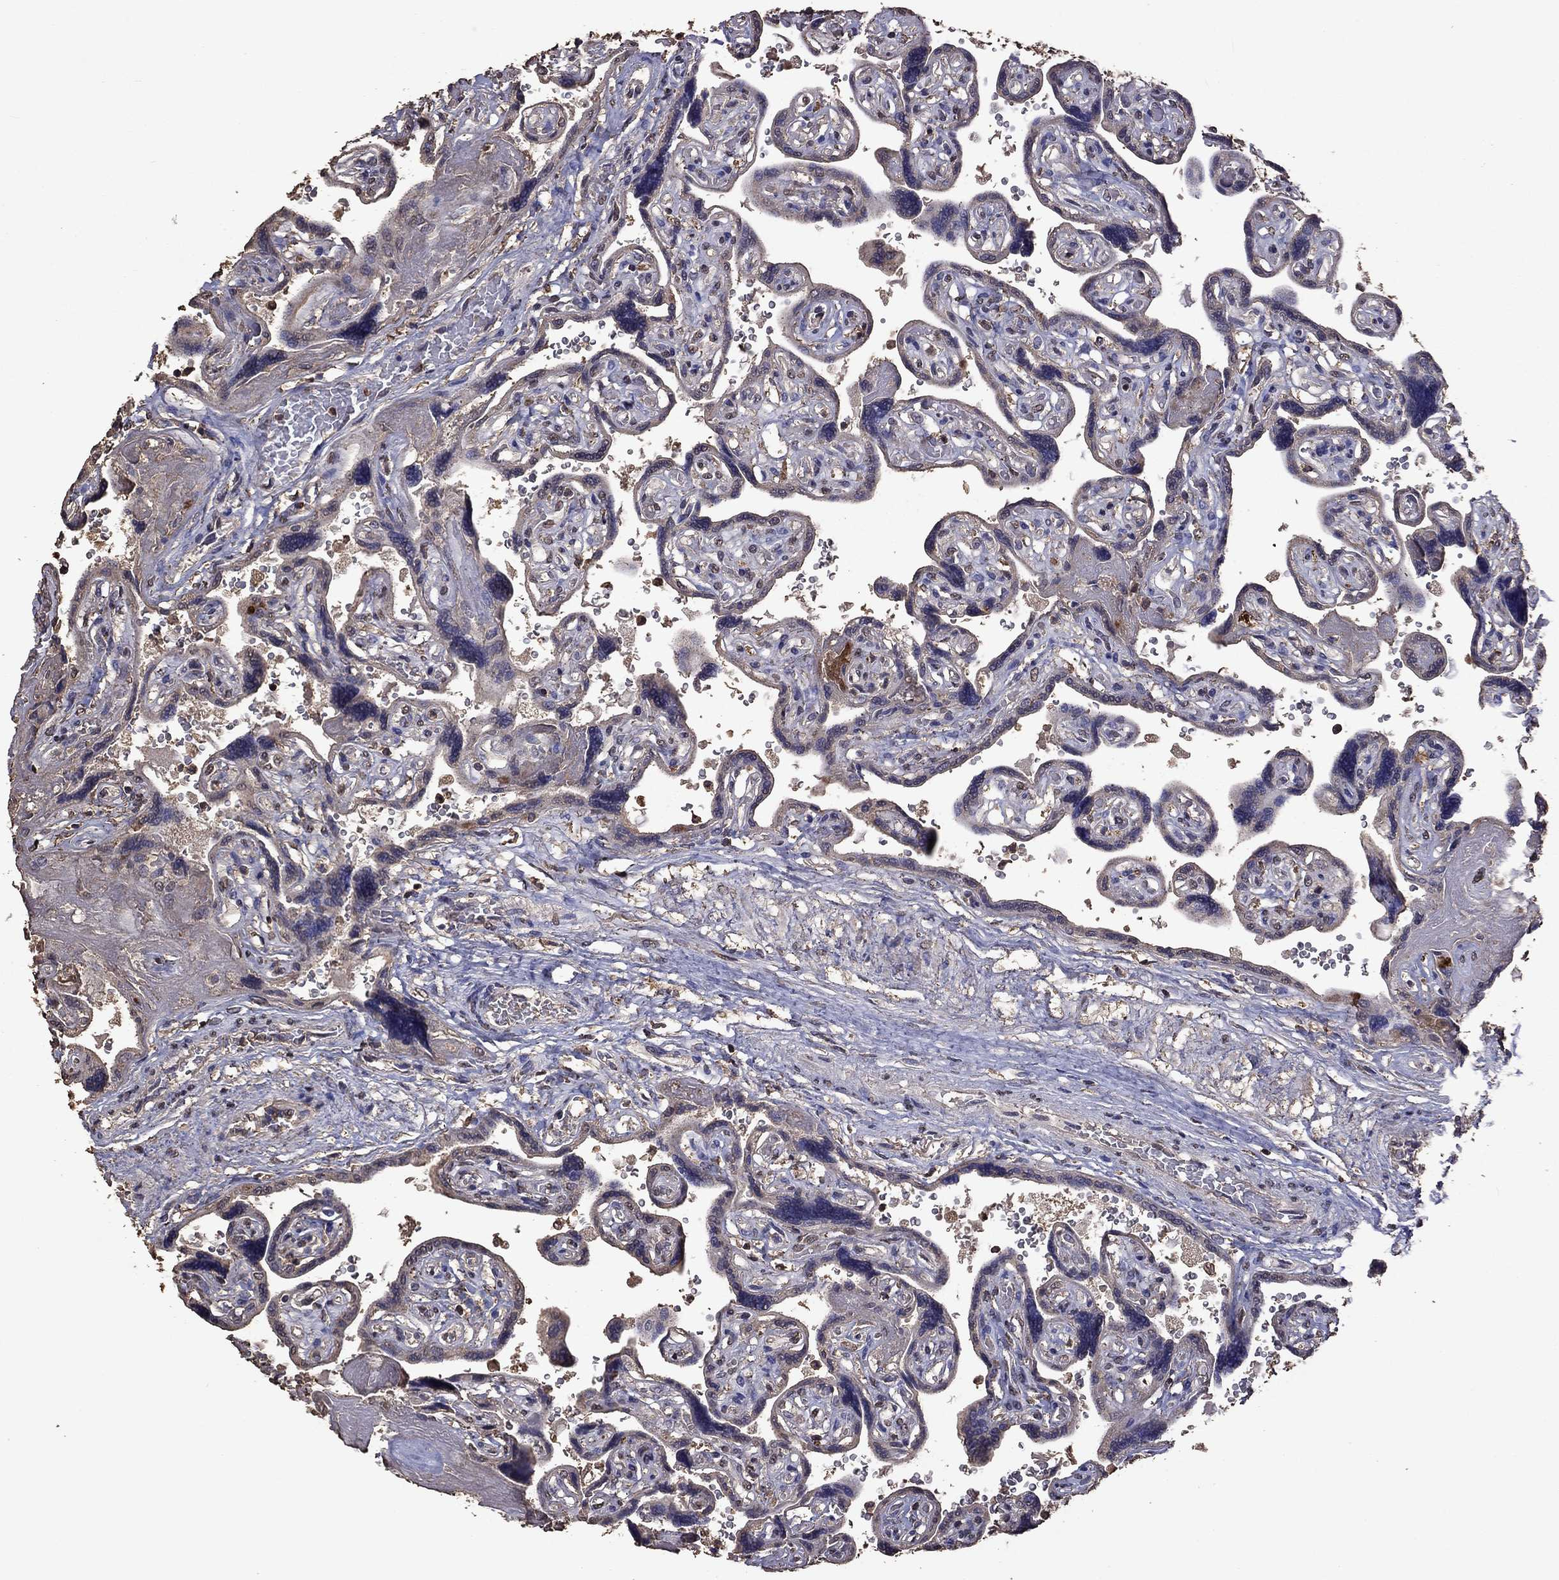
{"staining": {"intensity": "negative", "quantity": "none", "location": "none"}, "tissue": "placenta", "cell_type": "Decidual cells", "image_type": "normal", "snomed": [{"axis": "morphology", "description": "Normal tissue, NOS"}, {"axis": "topography", "description": "Placenta"}], "caption": "Decidual cells show no significant protein positivity in benign placenta.", "gene": "SERPINA5", "patient": {"sex": "female", "age": 32}}